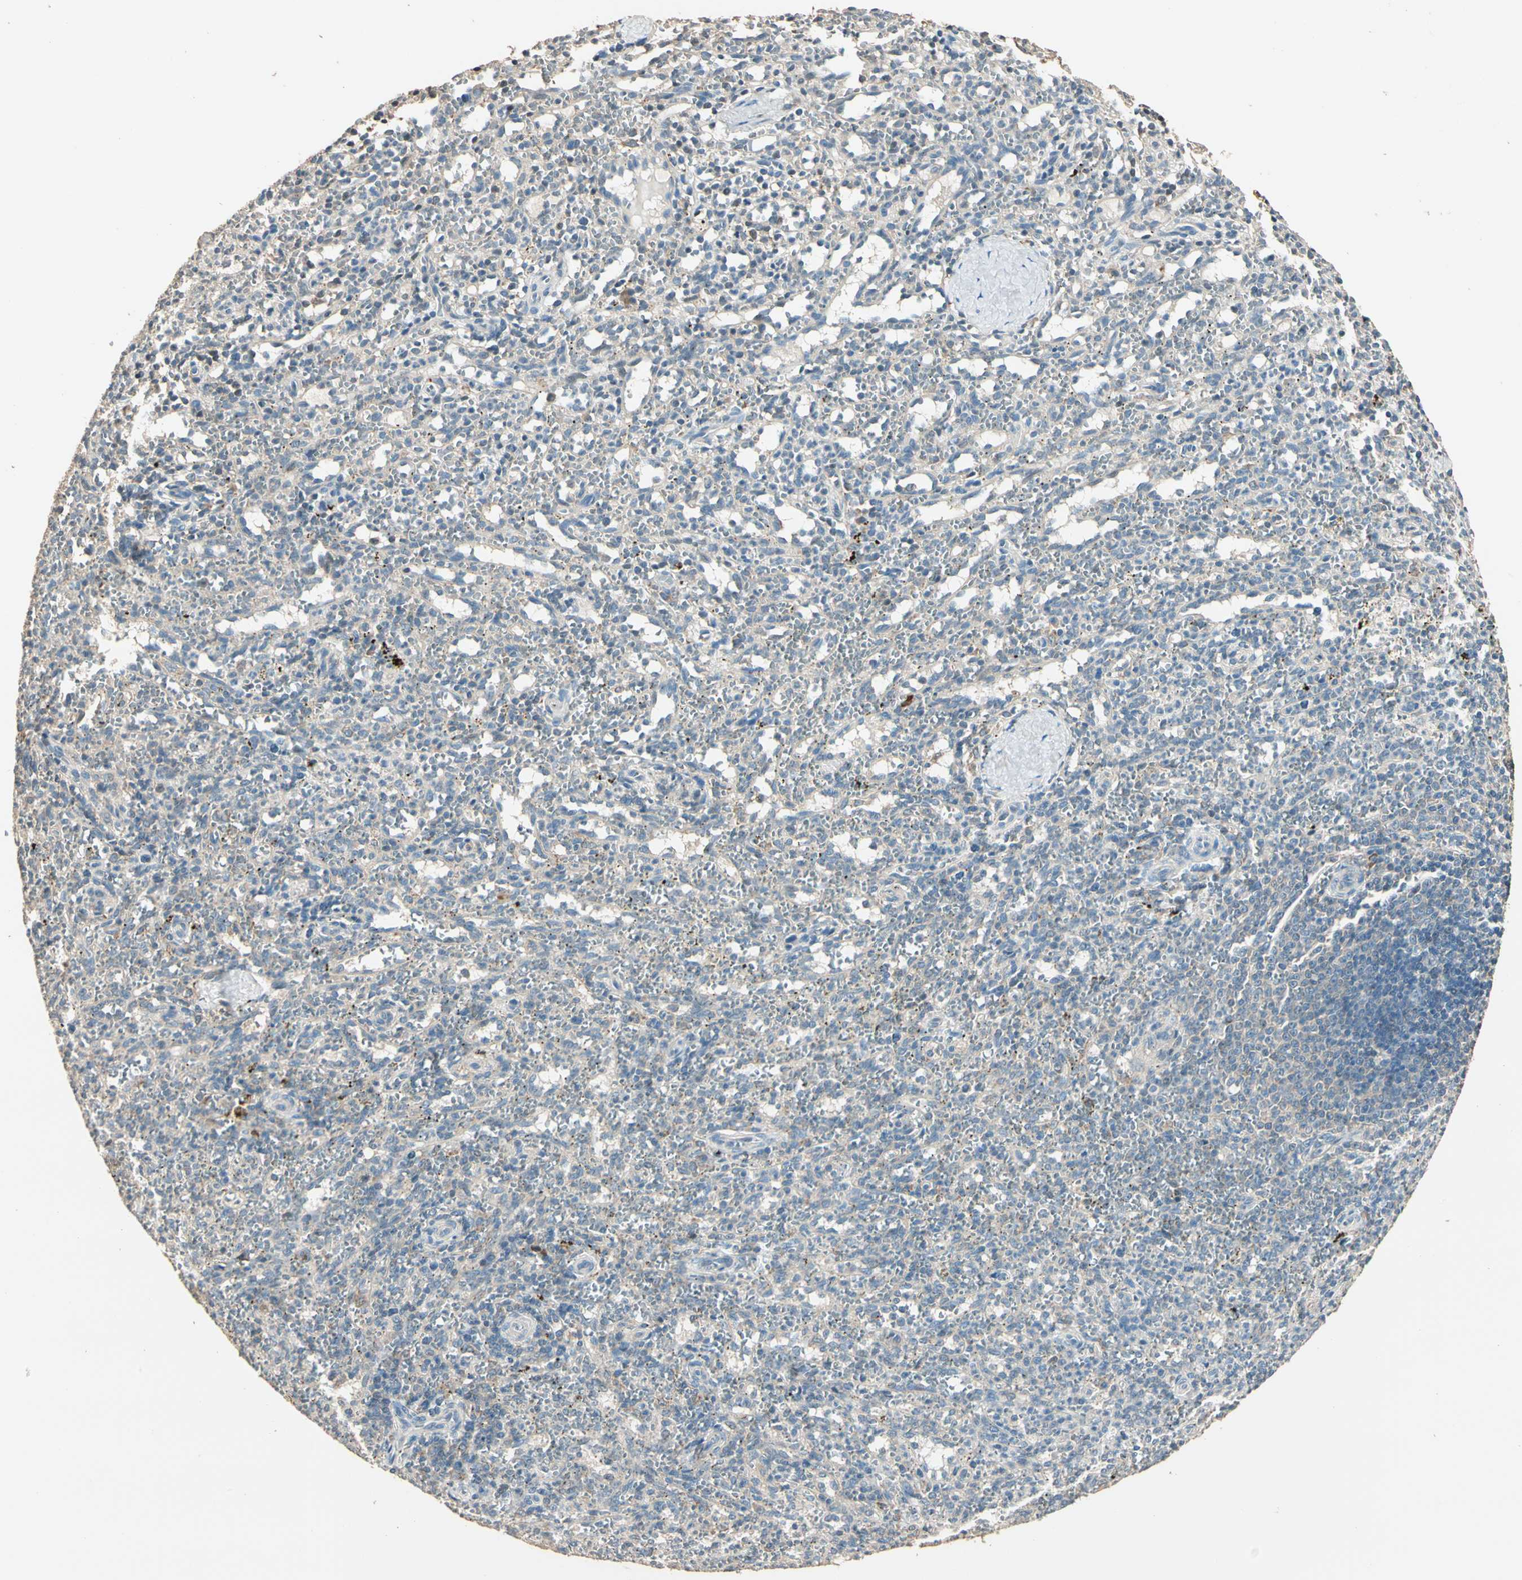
{"staining": {"intensity": "negative", "quantity": "none", "location": "none"}, "tissue": "spleen", "cell_type": "Cells in red pulp", "image_type": "normal", "snomed": [{"axis": "morphology", "description": "Normal tissue, NOS"}, {"axis": "topography", "description": "Spleen"}], "caption": "A high-resolution micrograph shows immunohistochemistry (IHC) staining of normal spleen, which reveals no significant staining in cells in red pulp.", "gene": "MAP3K7", "patient": {"sex": "female", "age": 10}}